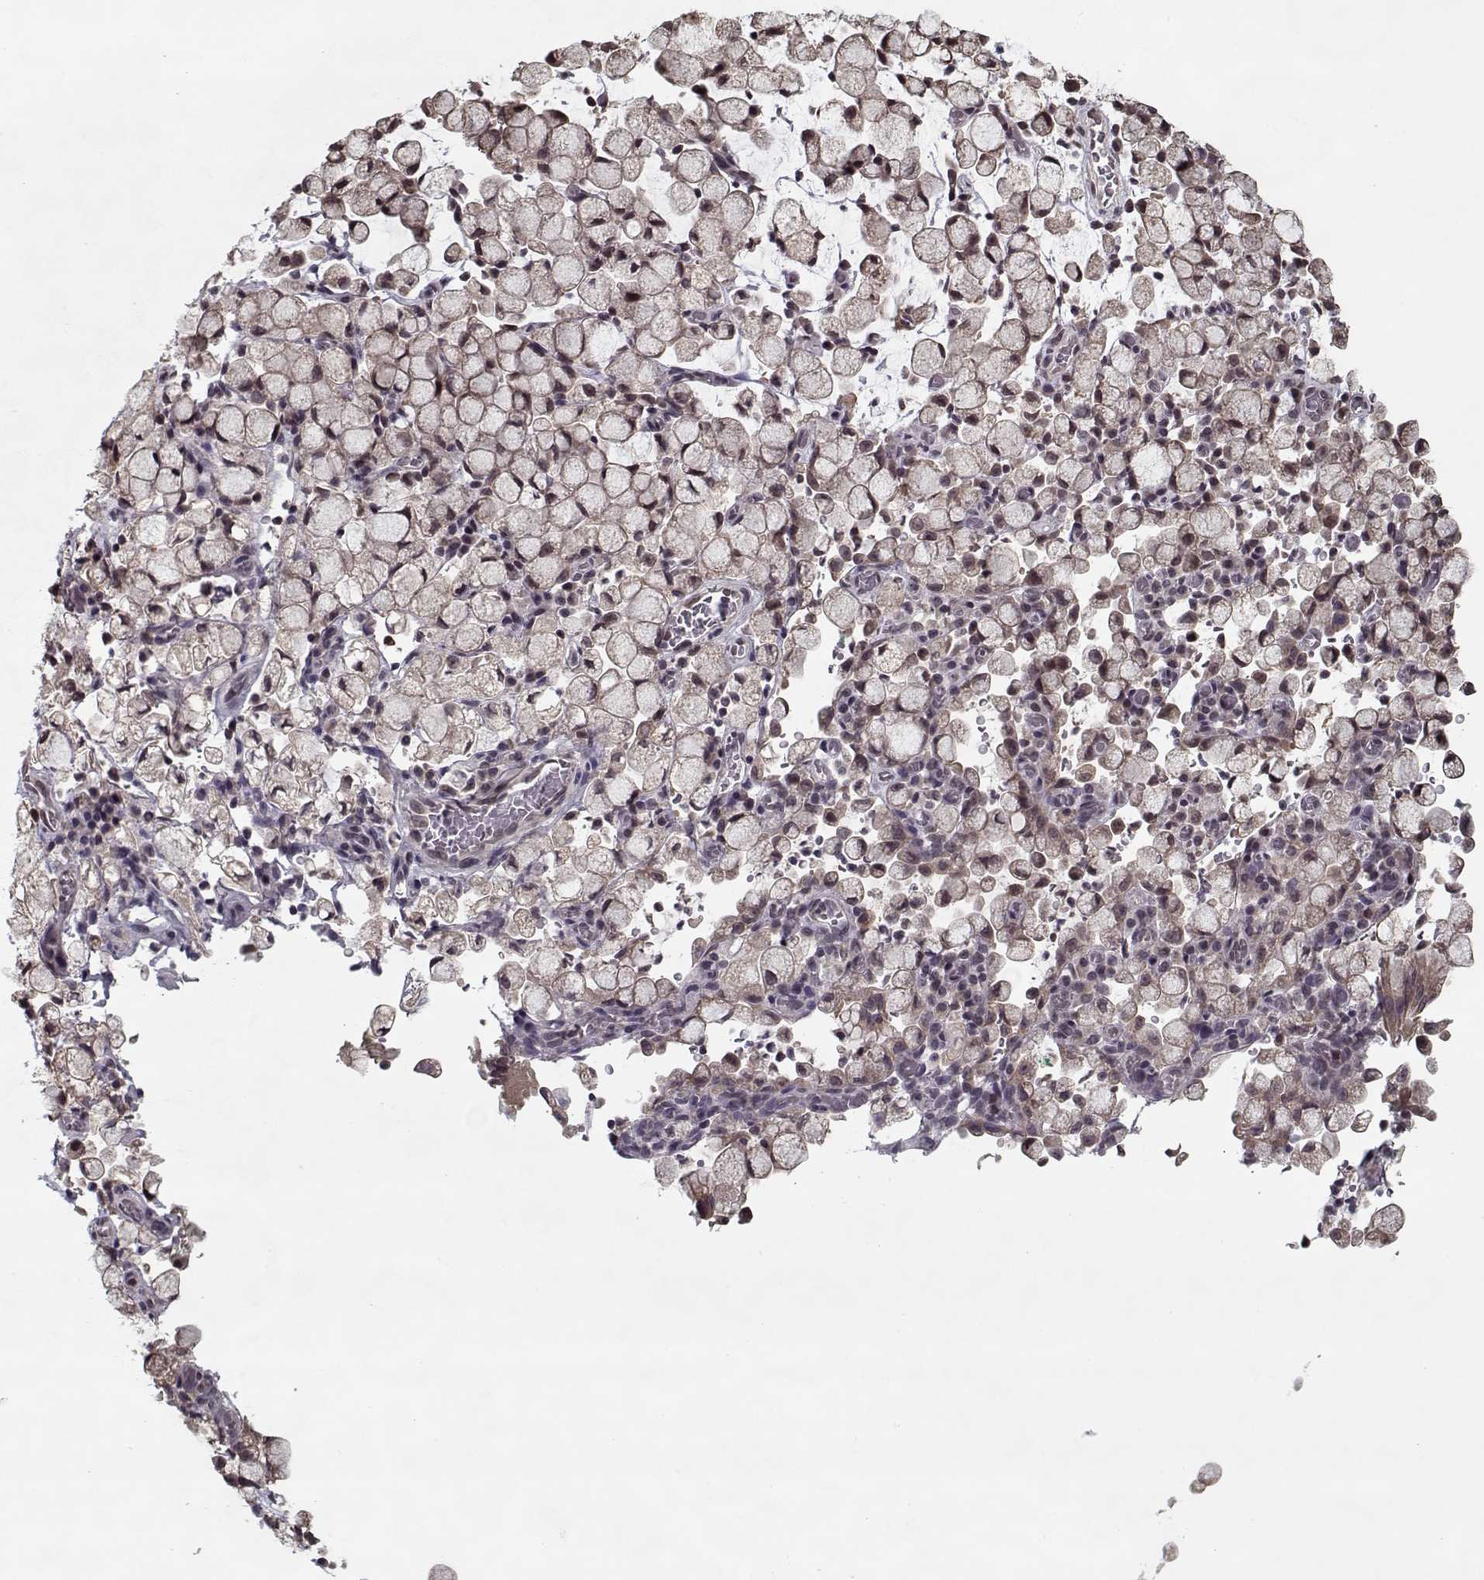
{"staining": {"intensity": "weak", "quantity": "25%-75%", "location": "nuclear"}, "tissue": "stomach cancer", "cell_type": "Tumor cells", "image_type": "cancer", "snomed": [{"axis": "morphology", "description": "Adenocarcinoma, NOS"}, {"axis": "topography", "description": "Stomach"}], "caption": "Brown immunohistochemical staining in human stomach cancer displays weak nuclear positivity in about 25%-75% of tumor cells.", "gene": "TESPA1", "patient": {"sex": "male", "age": 58}}